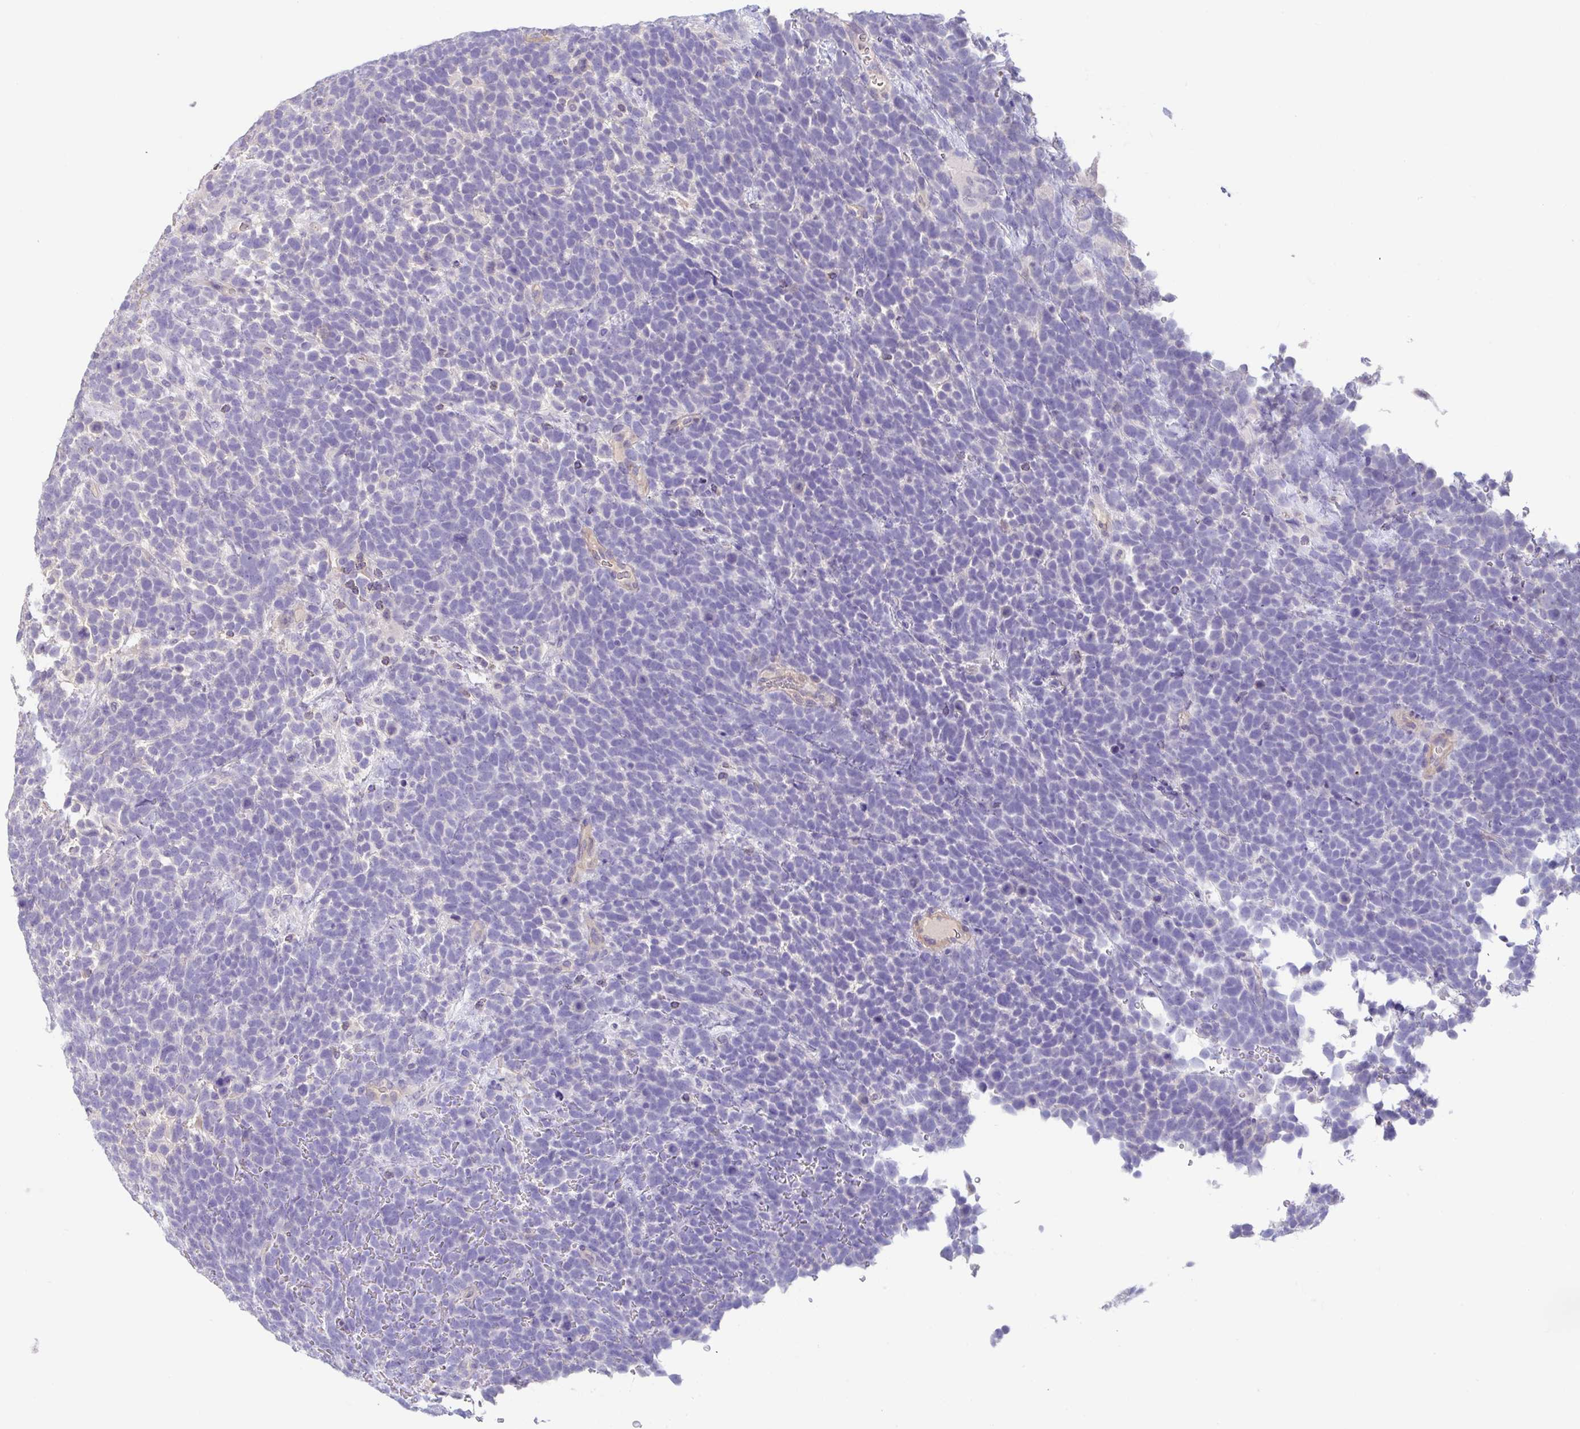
{"staining": {"intensity": "negative", "quantity": "none", "location": "none"}, "tissue": "urothelial cancer", "cell_type": "Tumor cells", "image_type": "cancer", "snomed": [{"axis": "morphology", "description": "Urothelial carcinoma, High grade"}, {"axis": "topography", "description": "Urinary bladder"}], "caption": "Tumor cells show no significant positivity in high-grade urothelial carcinoma.", "gene": "PYGM", "patient": {"sex": "female", "age": 82}}